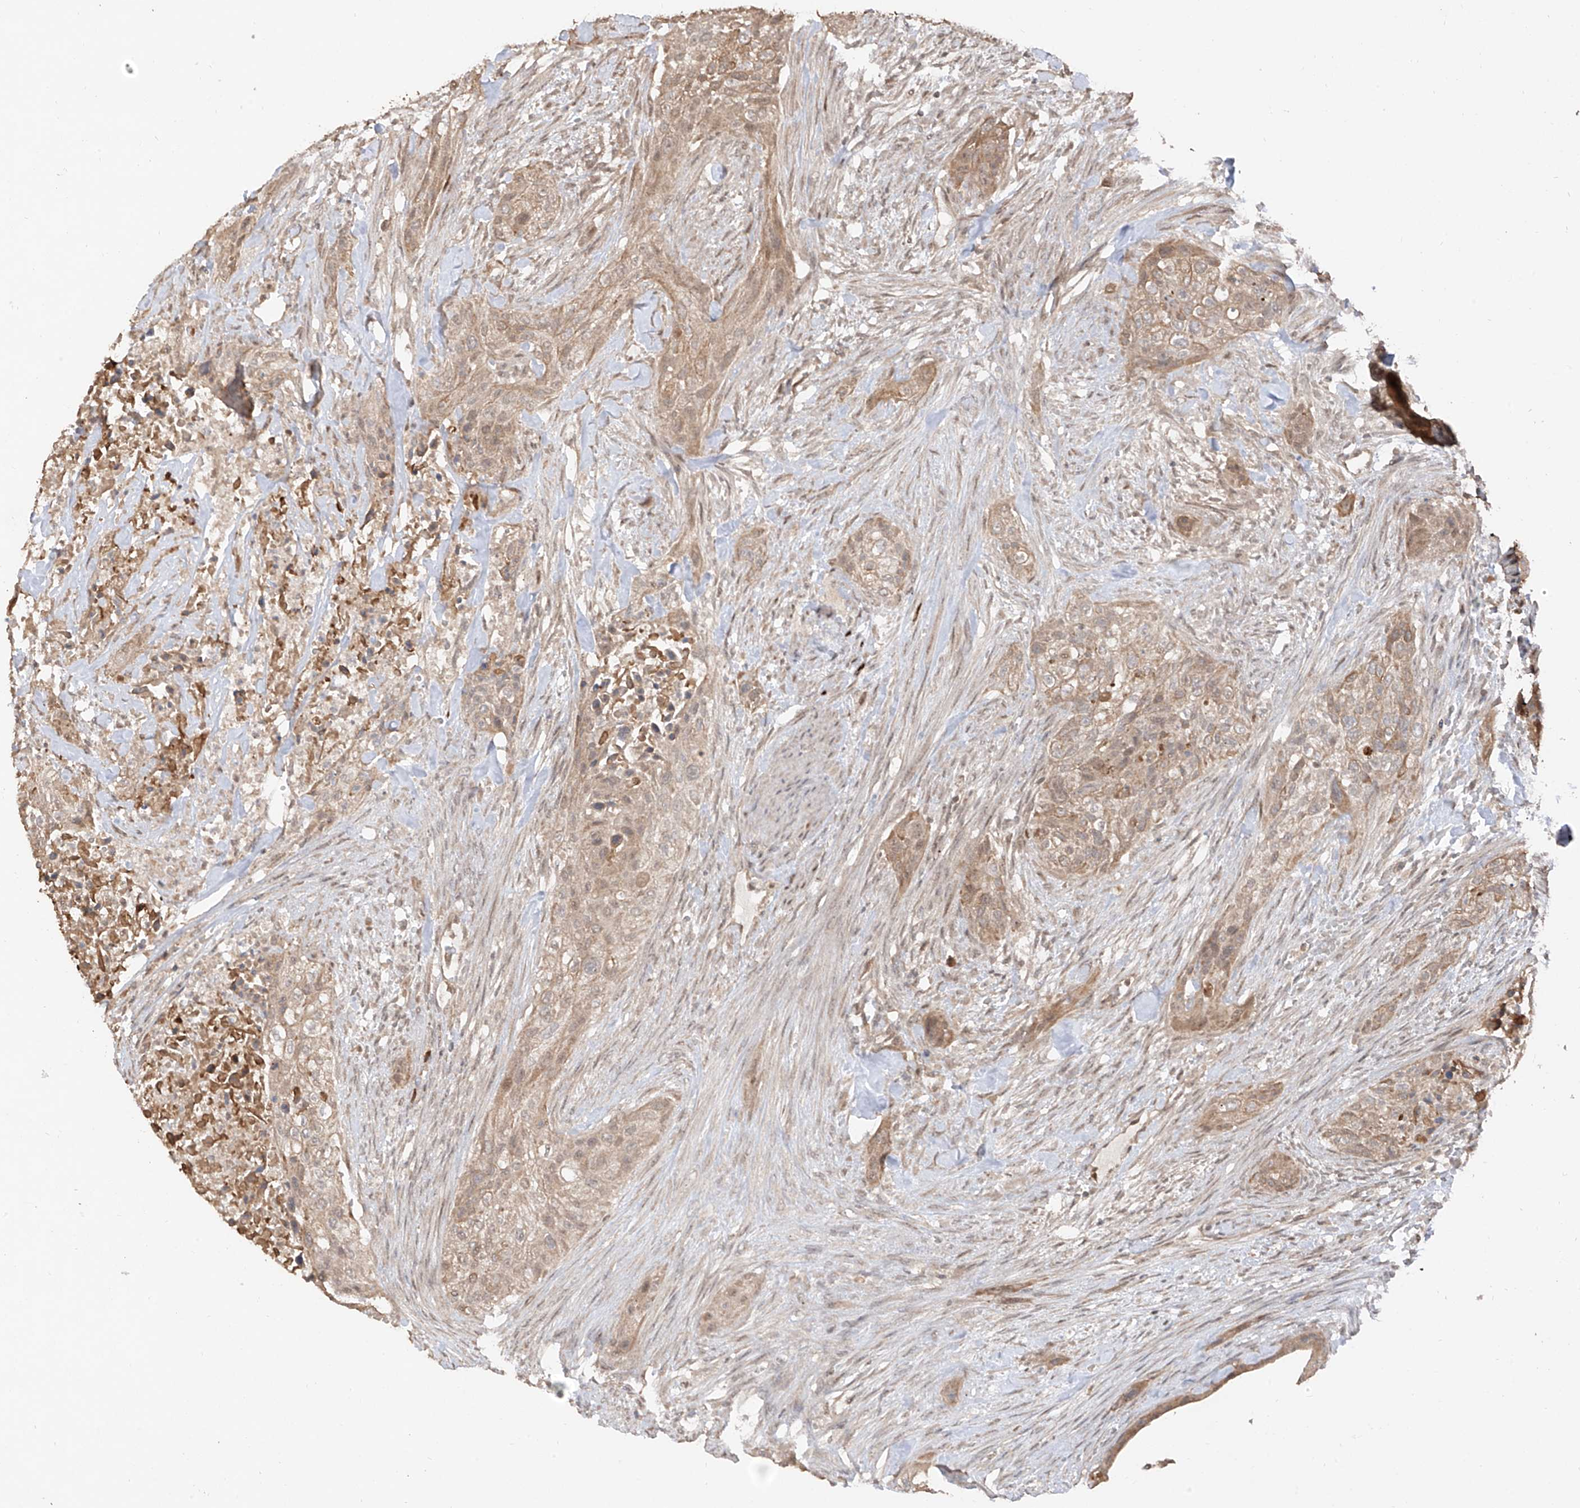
{"staining": {"intensity": "weak", "quantity": ">75%", "location": "cytoplasmic/membranous"}, "tissue": "urothelial cancer", "cell_type": "Tumor cells", "image_type": "cancer", "snomed": [{"axis": "morphology", "description": "Urothelial carcinoma, High grade"}, {"axis": "topography", "description": "Urinary bladder"}], "caption": "Protein expression analysis of urothelial cancer reveals weak cytoplasmic/membranous staining in approximately >75% of tumor cells.", "gene": "COLGALT2", "patient": {"sex": "male", "age": 35}}